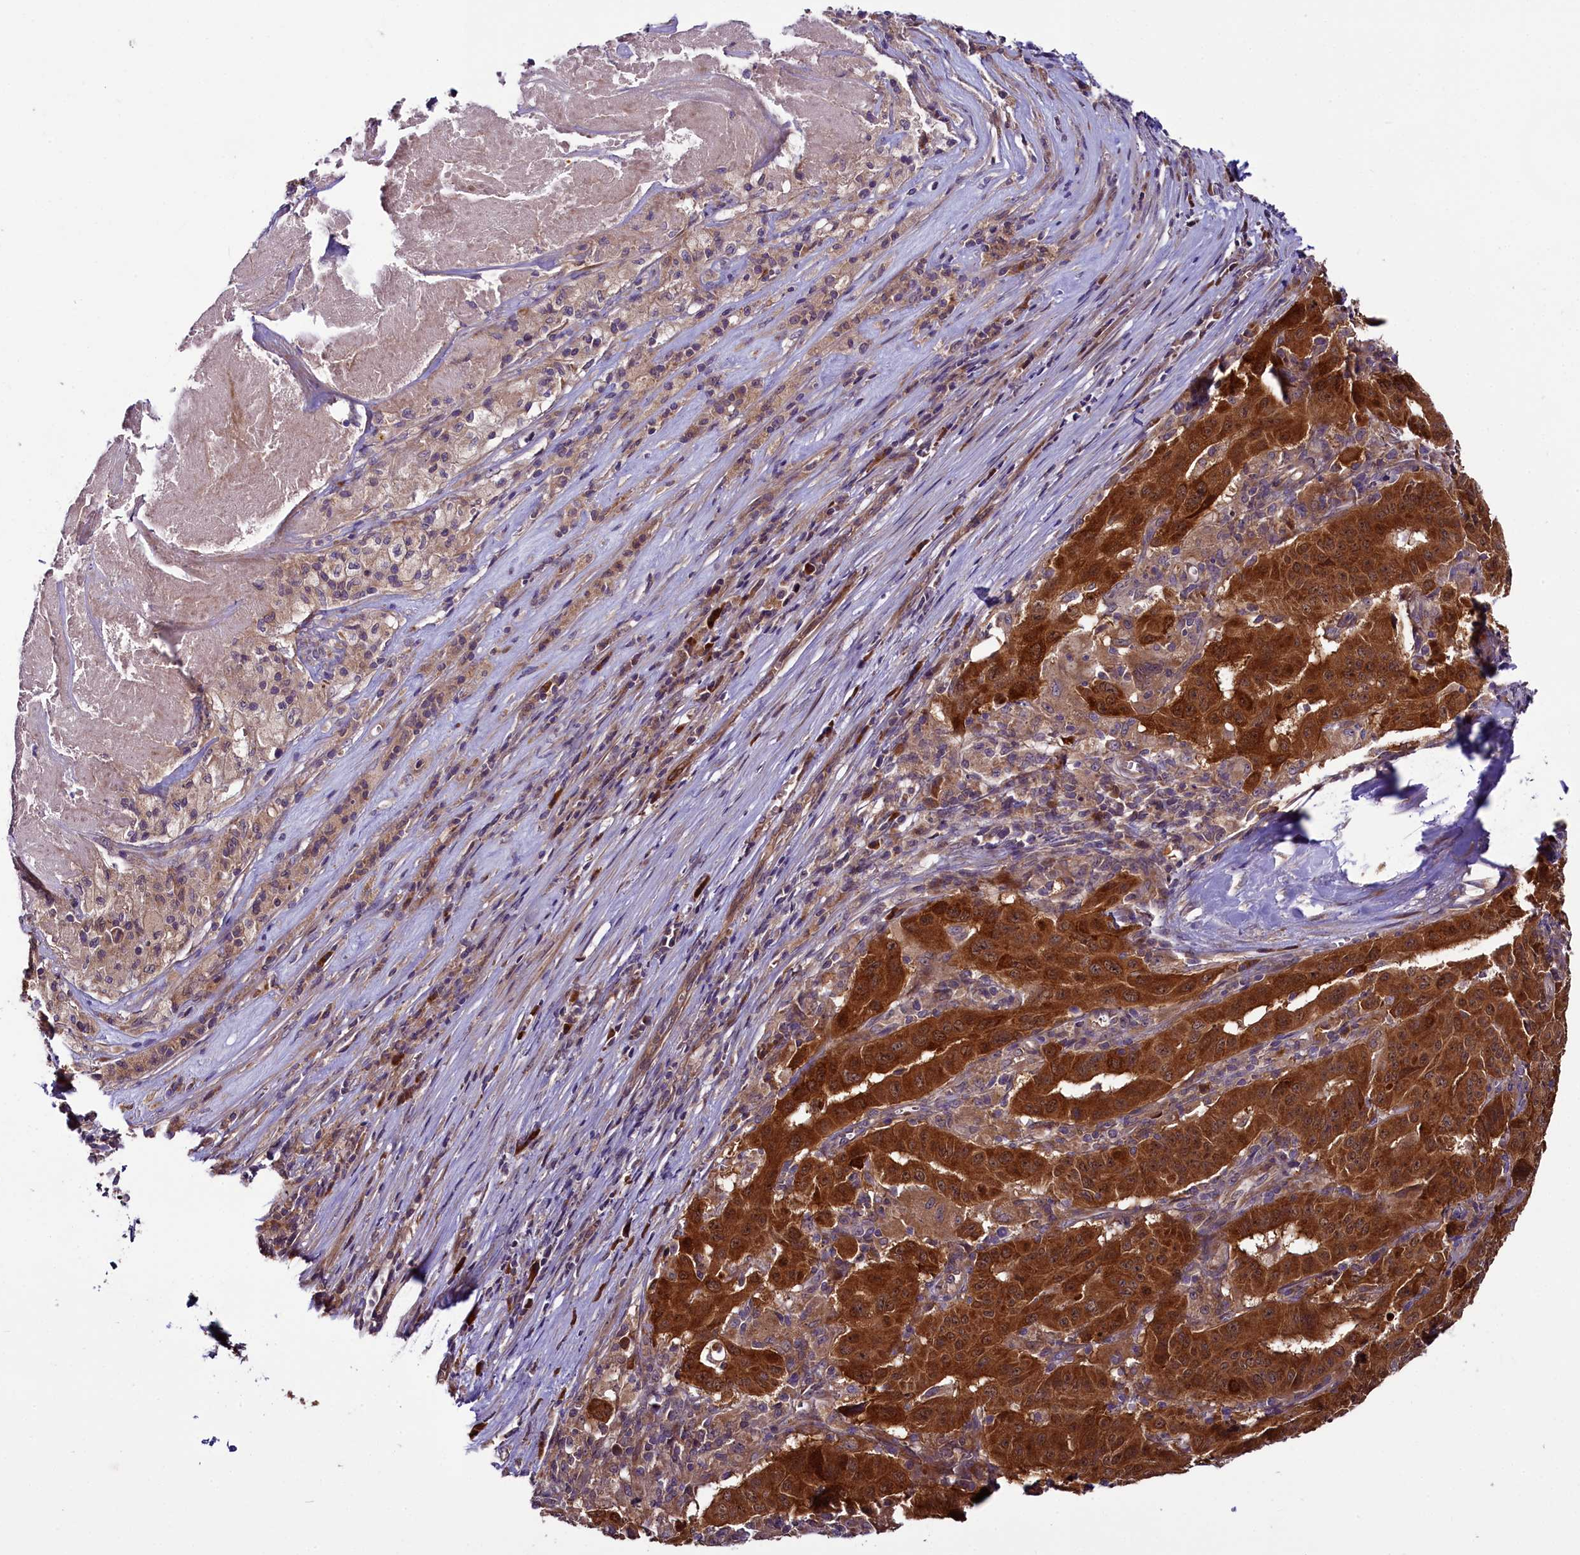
{"staining": {"intensity": "strong", "quantity": ">75%", "location": "cytoplasmic/membranous"}, "tissue": "pancreatic cancer", "cell_type": "Tumor cells", "image_type": "cancer", "snomed": [{"axis": "morphology", "description": "Adenocarcinoma, NOS"}, {"axis": "topography", "description": "Pancreas"}], "caption": "DAB (3,3'-diaminobenzidine) immunohistochemical staining of pancreatic cancer shows strong cytoplasmic/membranous protein expression in about >75% of tumor cells.", "gene": "RPUSD2", "patient": {"sex": "male", "age": 63}}